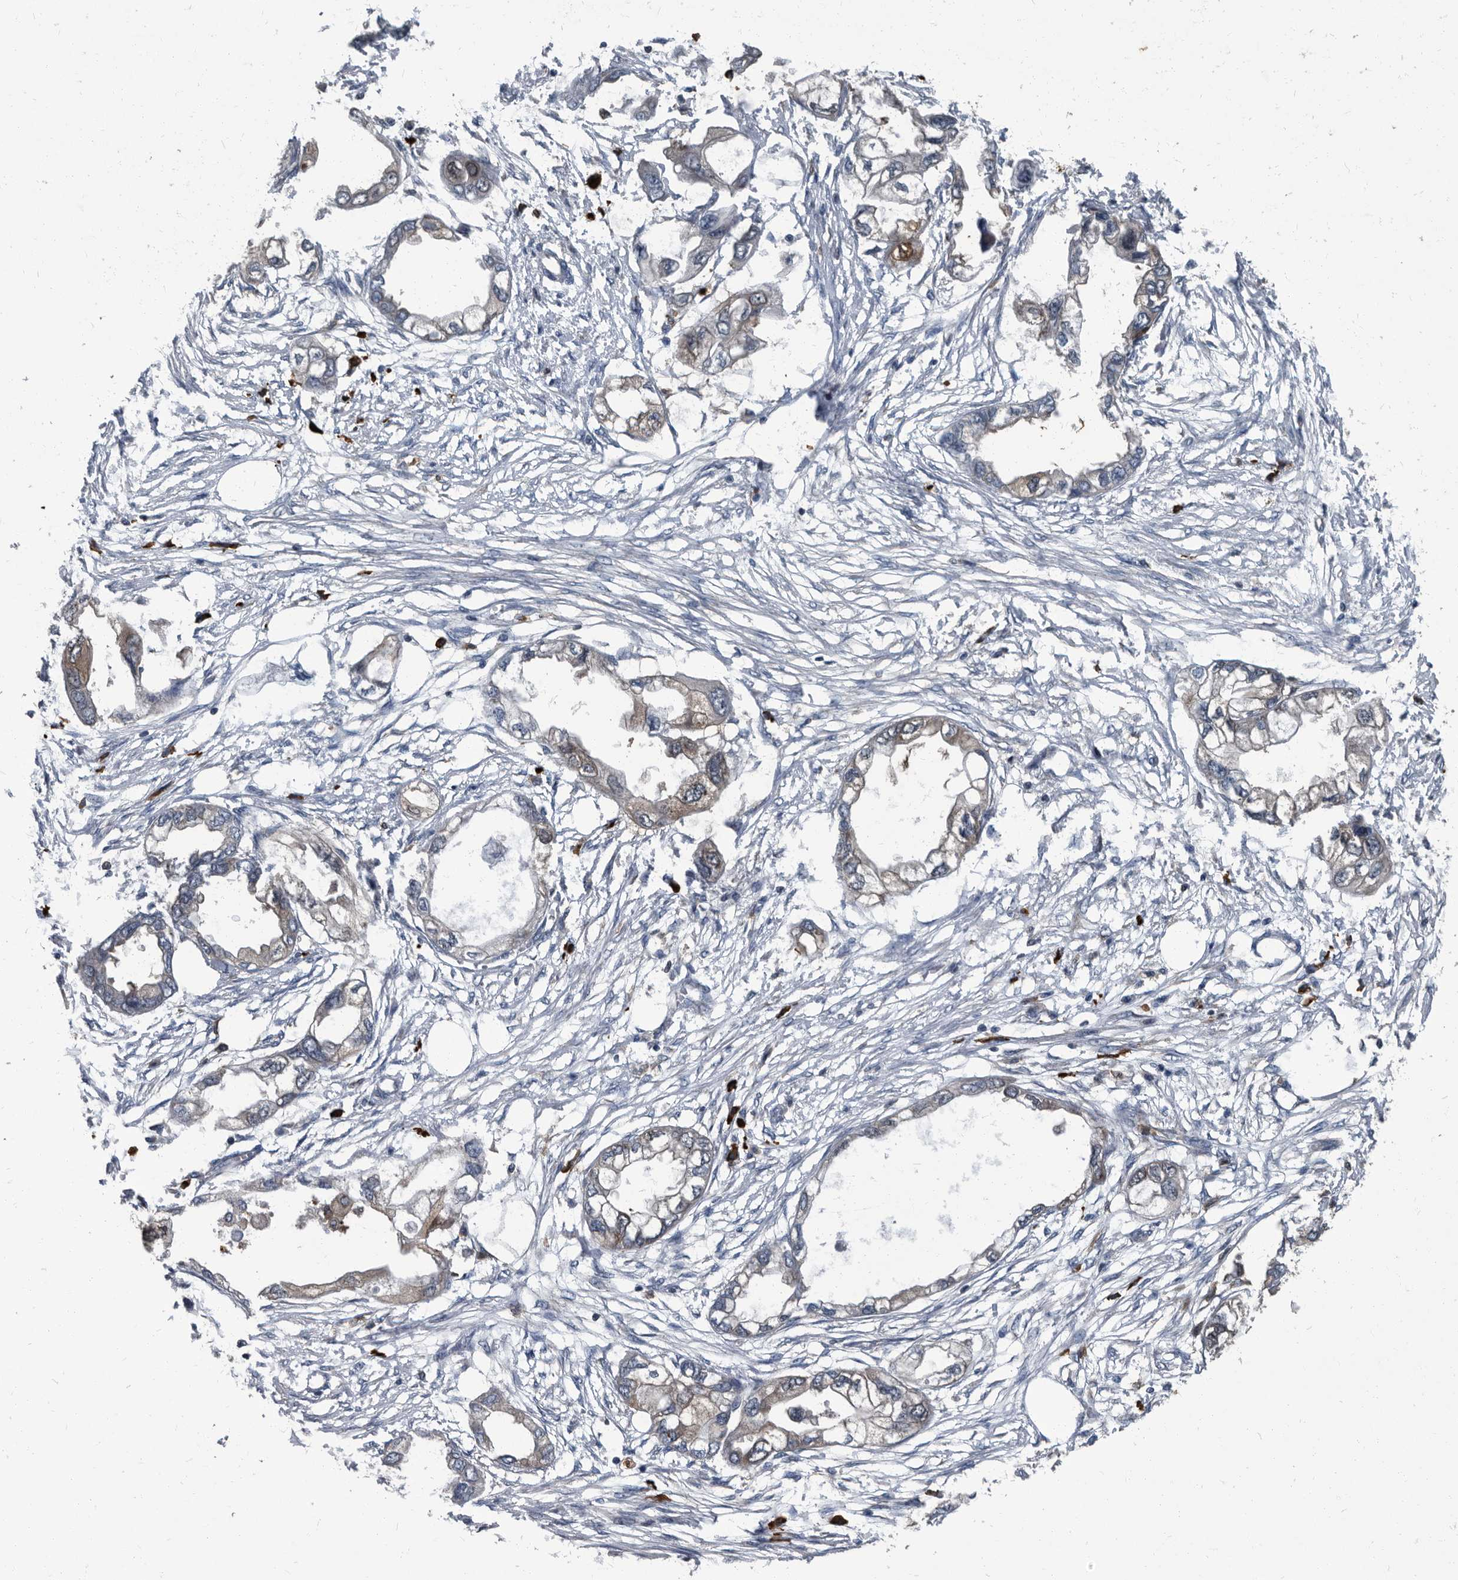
{"staining": {"intensity": "weak", "quantity": "<25%", "location": "cytoplasmic/membranous"}, "tissue": "endometrial cancer", "cell_type": "Tumor cells", "image_type": "cancer", "snomed": [{"axis": "morphology", "description": "Adenocarcinoma, NOS"}, {"axis": "morphology", "description": "Adenocarcinoma, metastatic, NOS"}, {"axis": "topography", "description": "Adipose tissue"}, {"axis": "topography", "description": "Endometrium"}], "caption": "A photomicrograph of human endometrial adenocarcinoma is negative for staining in tumor cells. Nuclei are stained in blue.", "gene": "CDV3", "patient": {"sex": "female", "age": 67}}